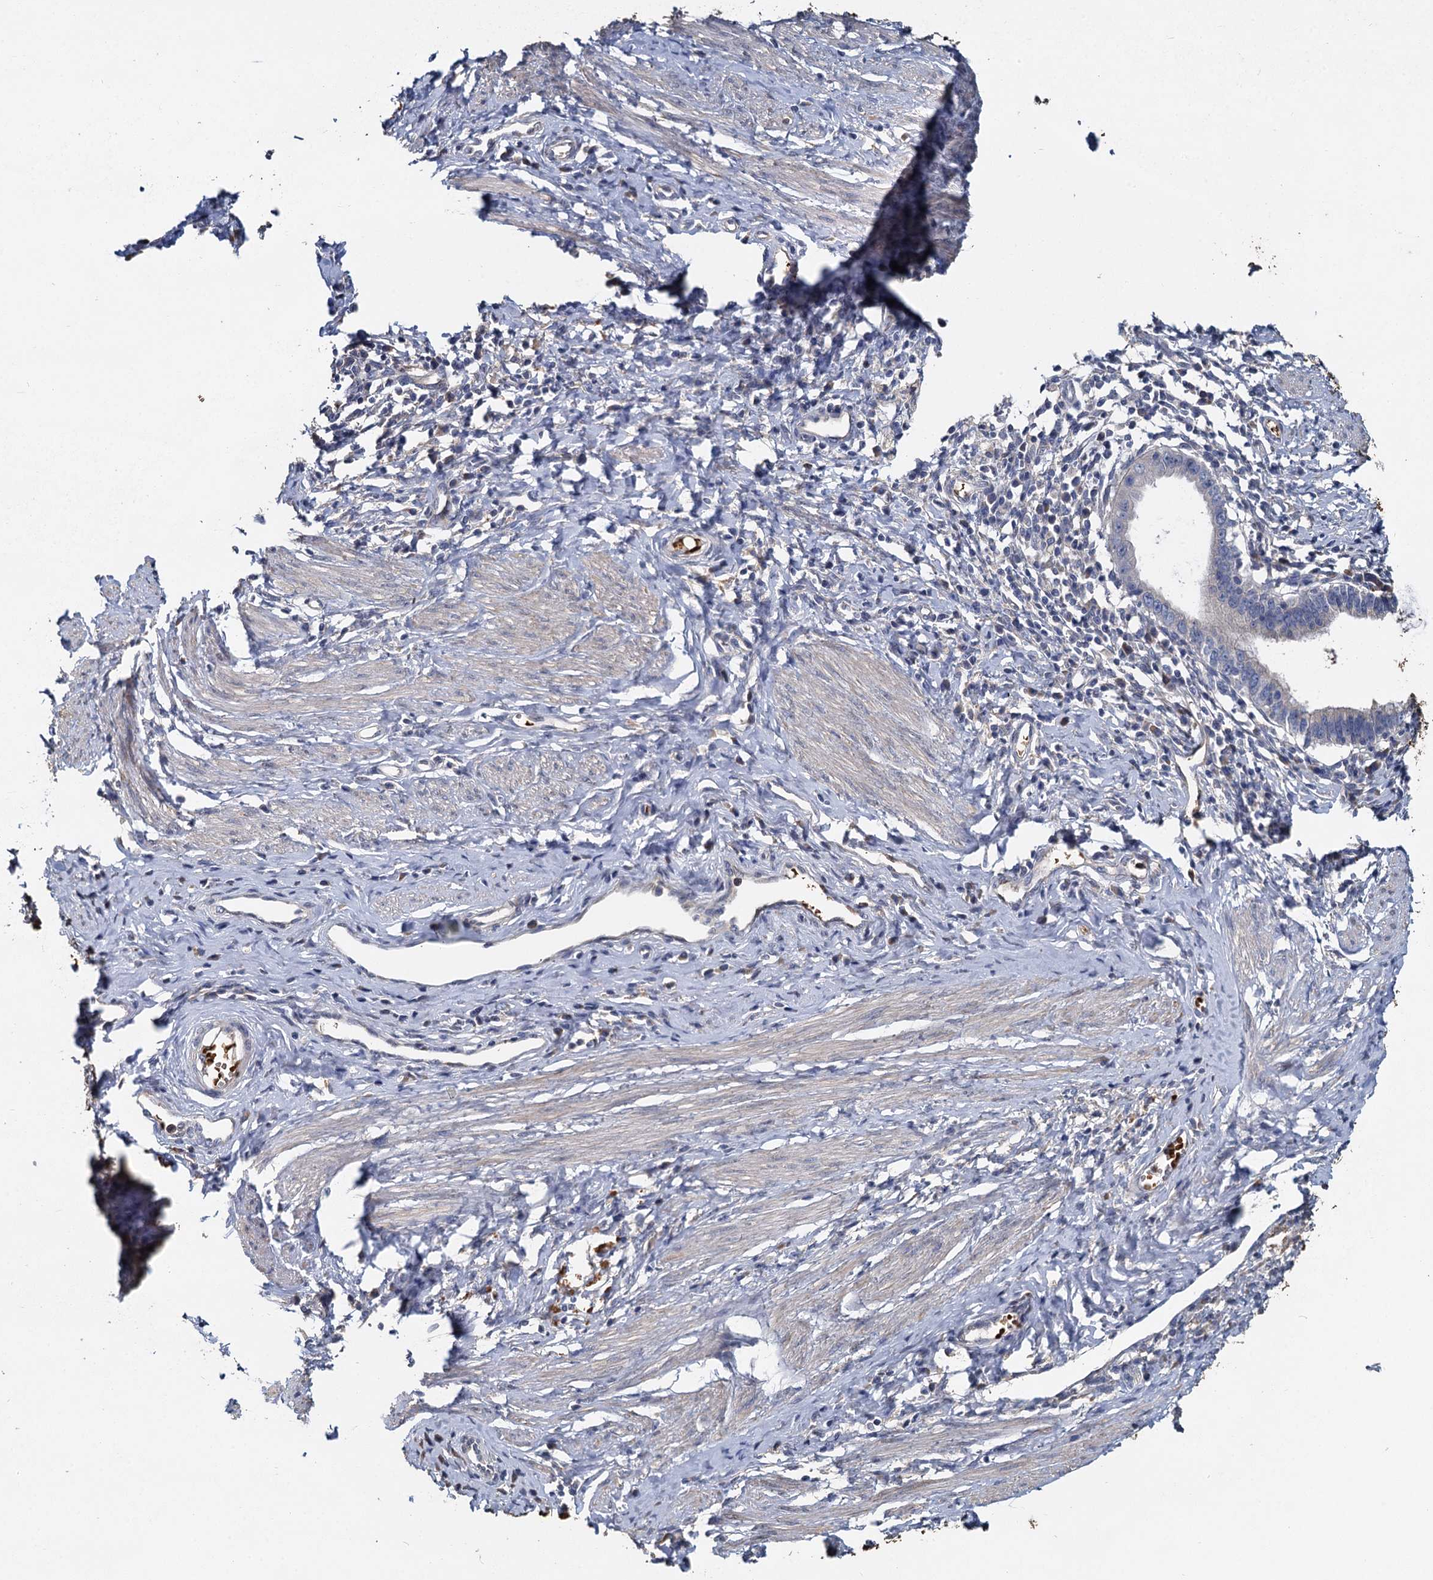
{"staining": {"intensity": "negative", "quantity": "none", "location": "none"}, "tissue": "cervical cancer", "cell_type": "Tumor cells", "image_type": "cancer", "snomed": [{"axis": "morphology", "description": "Adenocarcinoma, NOS"}, {"axis": "topography", "description": "Cervix"}], "caption": "A high-resolution image shows immunohistochemistry staining of adenocarcinoma (cervical), which shows no significant expression in tumor cells.", "gene": "TCTN2", "patient": {"sex": "female", "age": 36}}